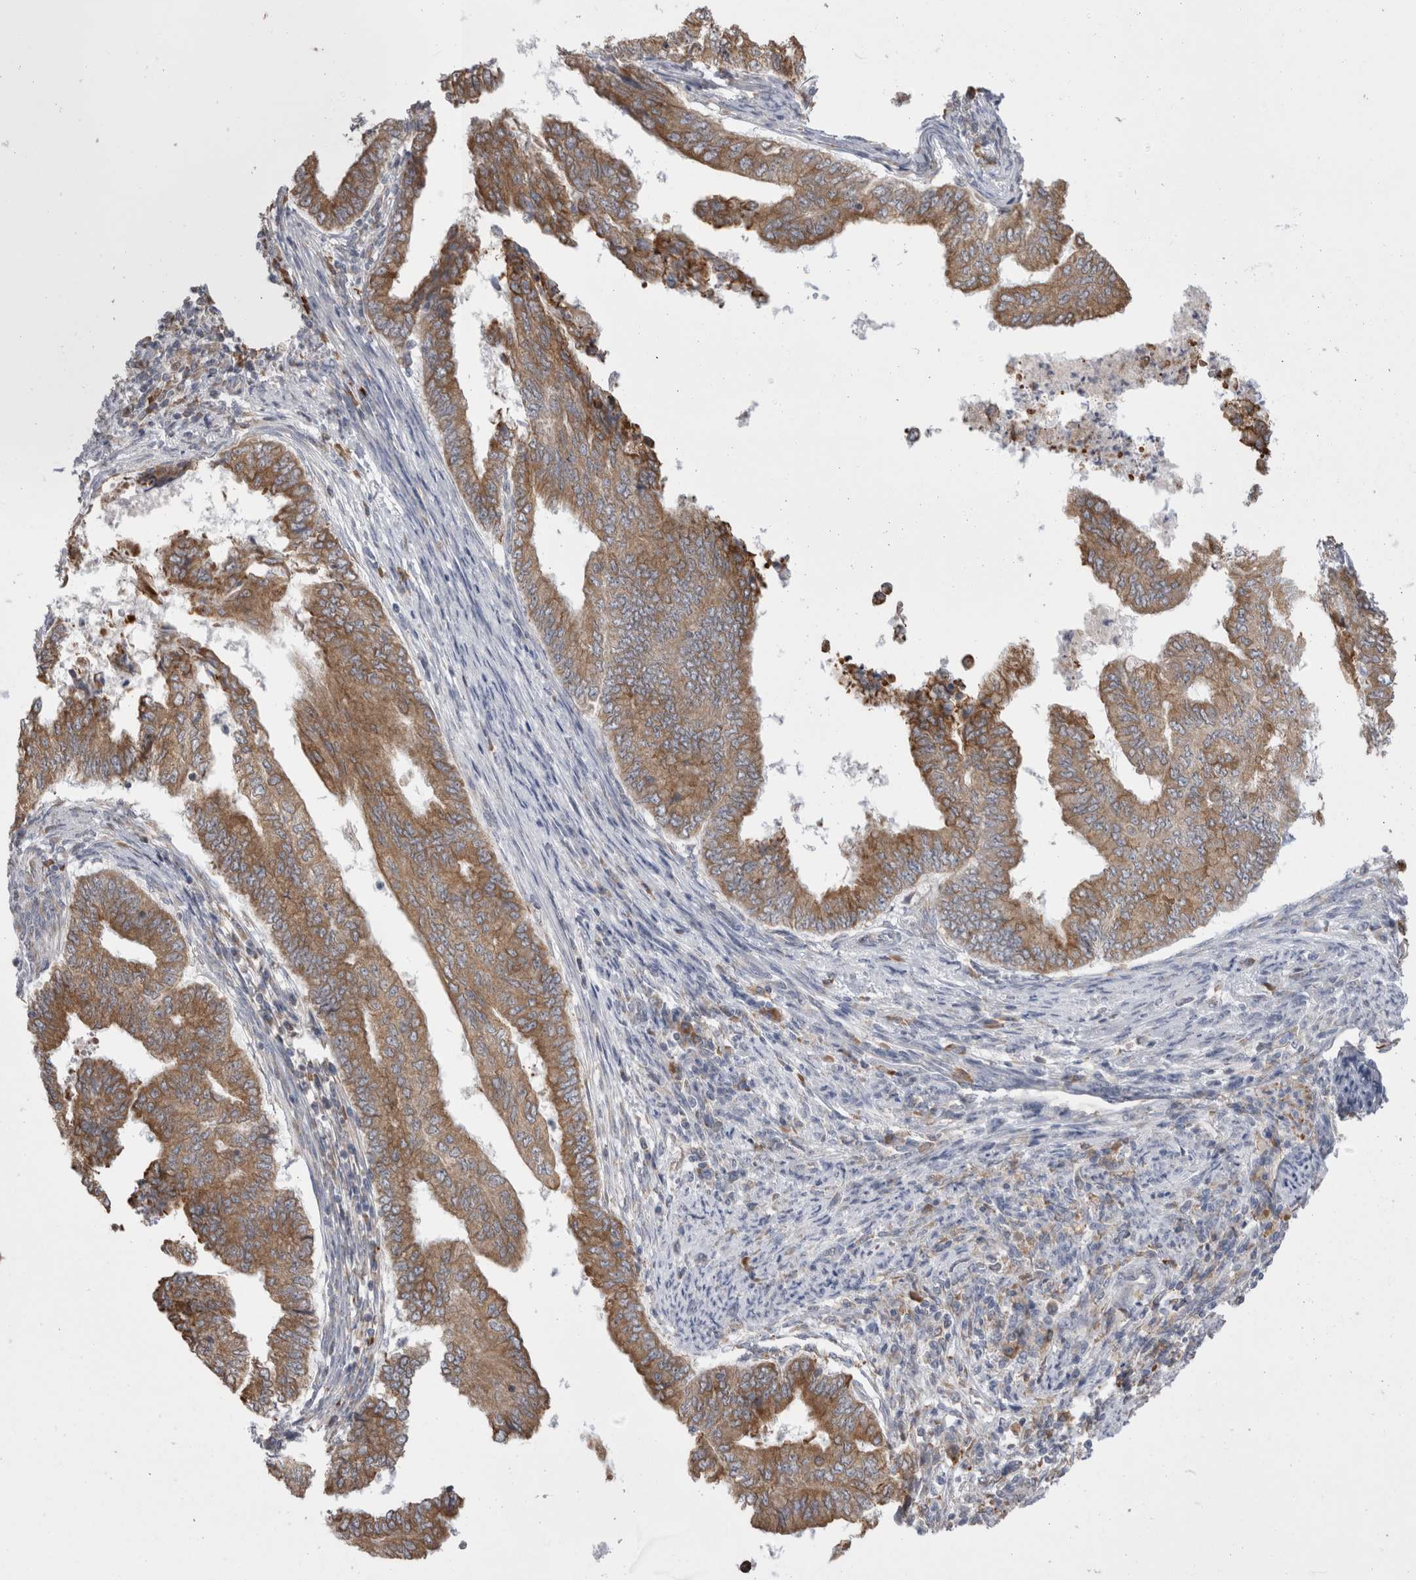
{"staining": {"intensity": "moderate", "quantity": ">75%", "location": "cytoplasmic/membranous"}, "tissue": "endometrial cancer", "cell_type": "Tumor cells", "image_type": "cancer", "snomed": [{"axis": "morphology", "description": "Polyp, NOS"}, {"axis": "morphology", "description": "Adenocarcinoma, NOS"}, {"axis": "morphology", "description": "Adenoma, NOS"}, {"axis": "topography", "description": "Endometrium"}], "caption": "Immunohistochemistry (IHC) photomicrograph of human polyp (endometrial) stained for a protein (brown), which shows medium levels of moderate cytoplasmic/membranous positivity in about >75% of tumor cells.", "gene": "ZNF341", "patient": {"sex": "female", "age": 79}}